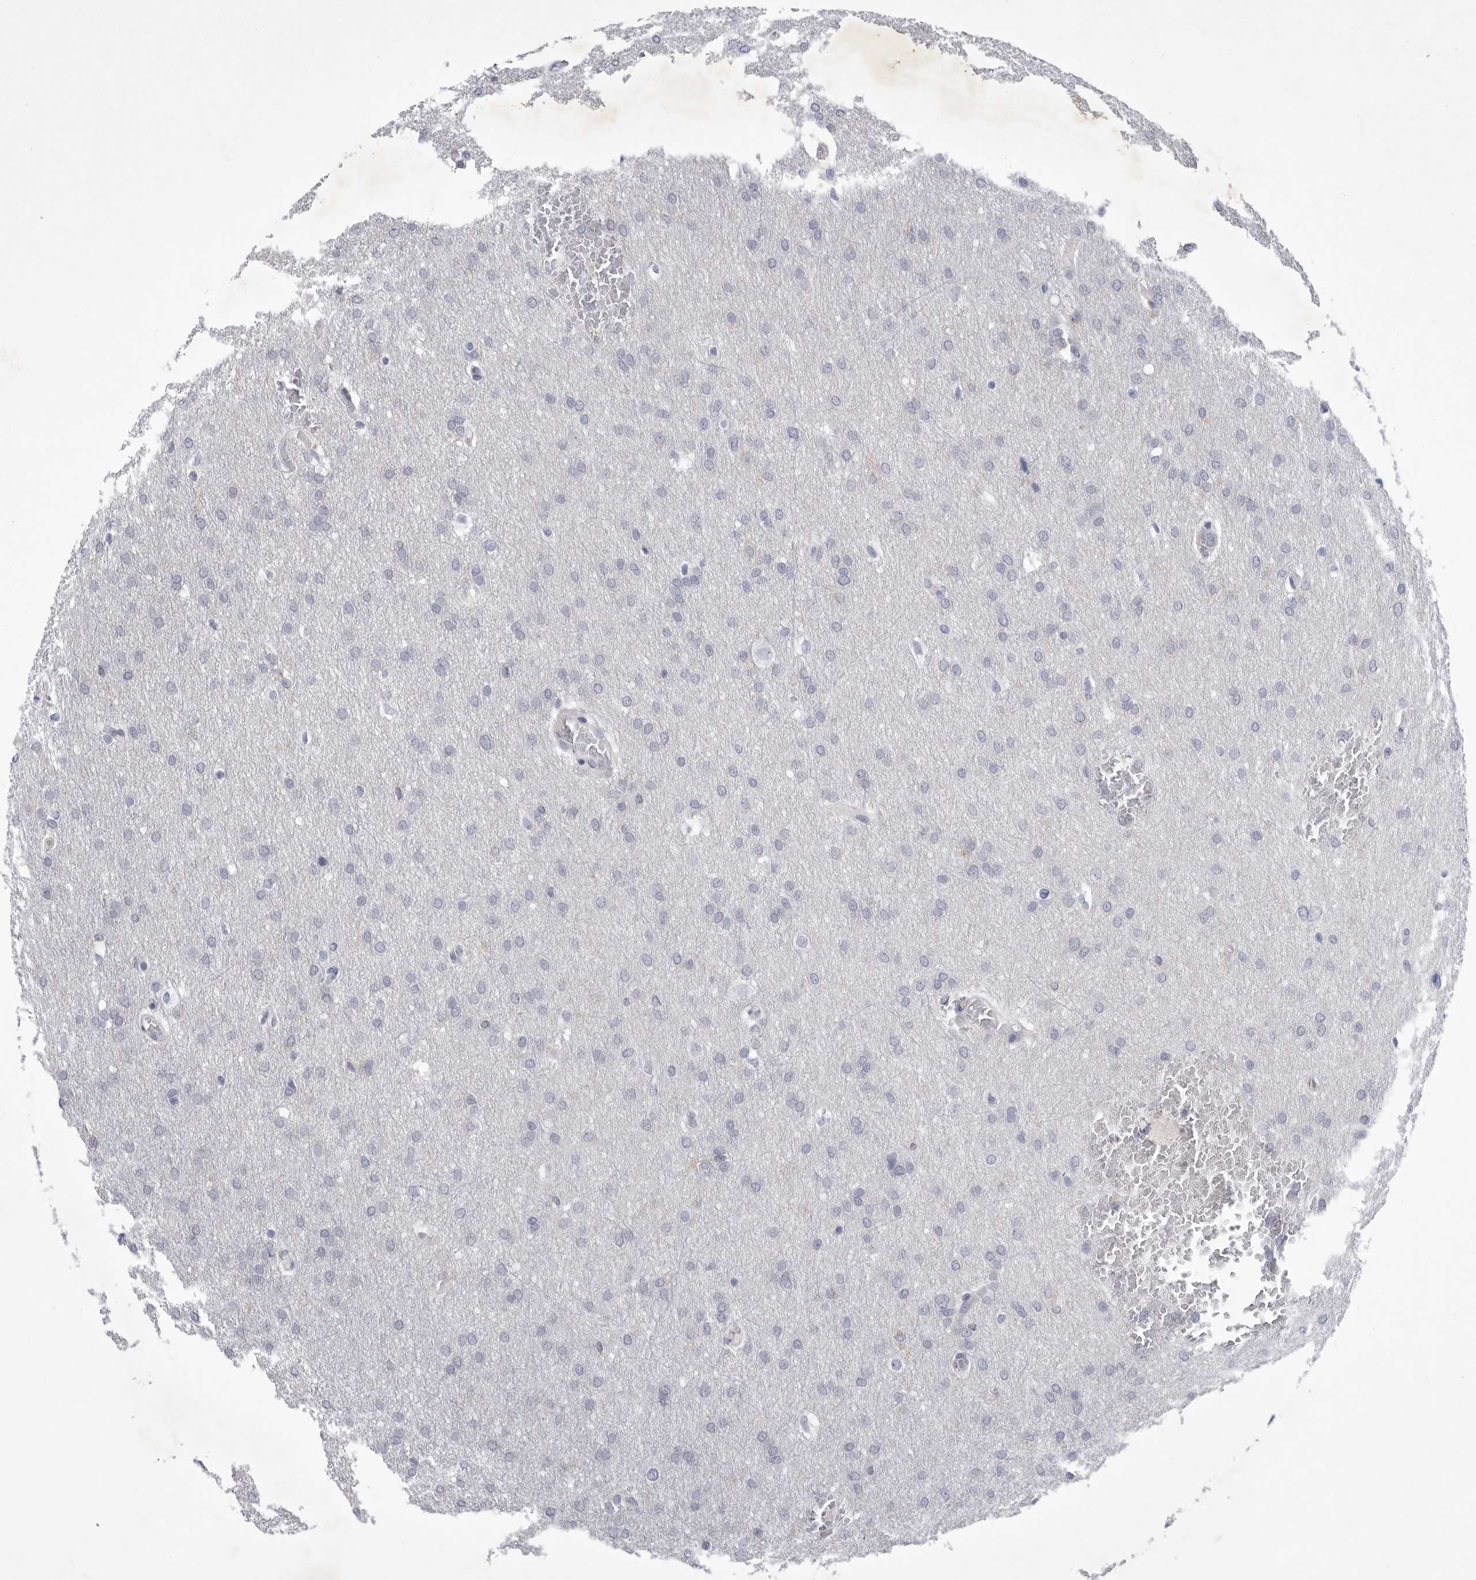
{"staining": {"intensity": "negative", "quantity": "none", "location": "none"}, "tissue": "glioma", "cell_type": "Tumor cells", "image_type": "cancer", "snomed": [{"axis": "morphology", "description": "Glioma, malignant, Low grade"}, {"axis": "topography", "description": "Brain"}], "caption": "IHC of malignant glioma (low-grade) displays no positivity in tumor cells. (DAB immunohistochemistry (IHC), high magnification).", "gene": "SIGLEC10", "patient": {"sex": "female", "age": 37}}